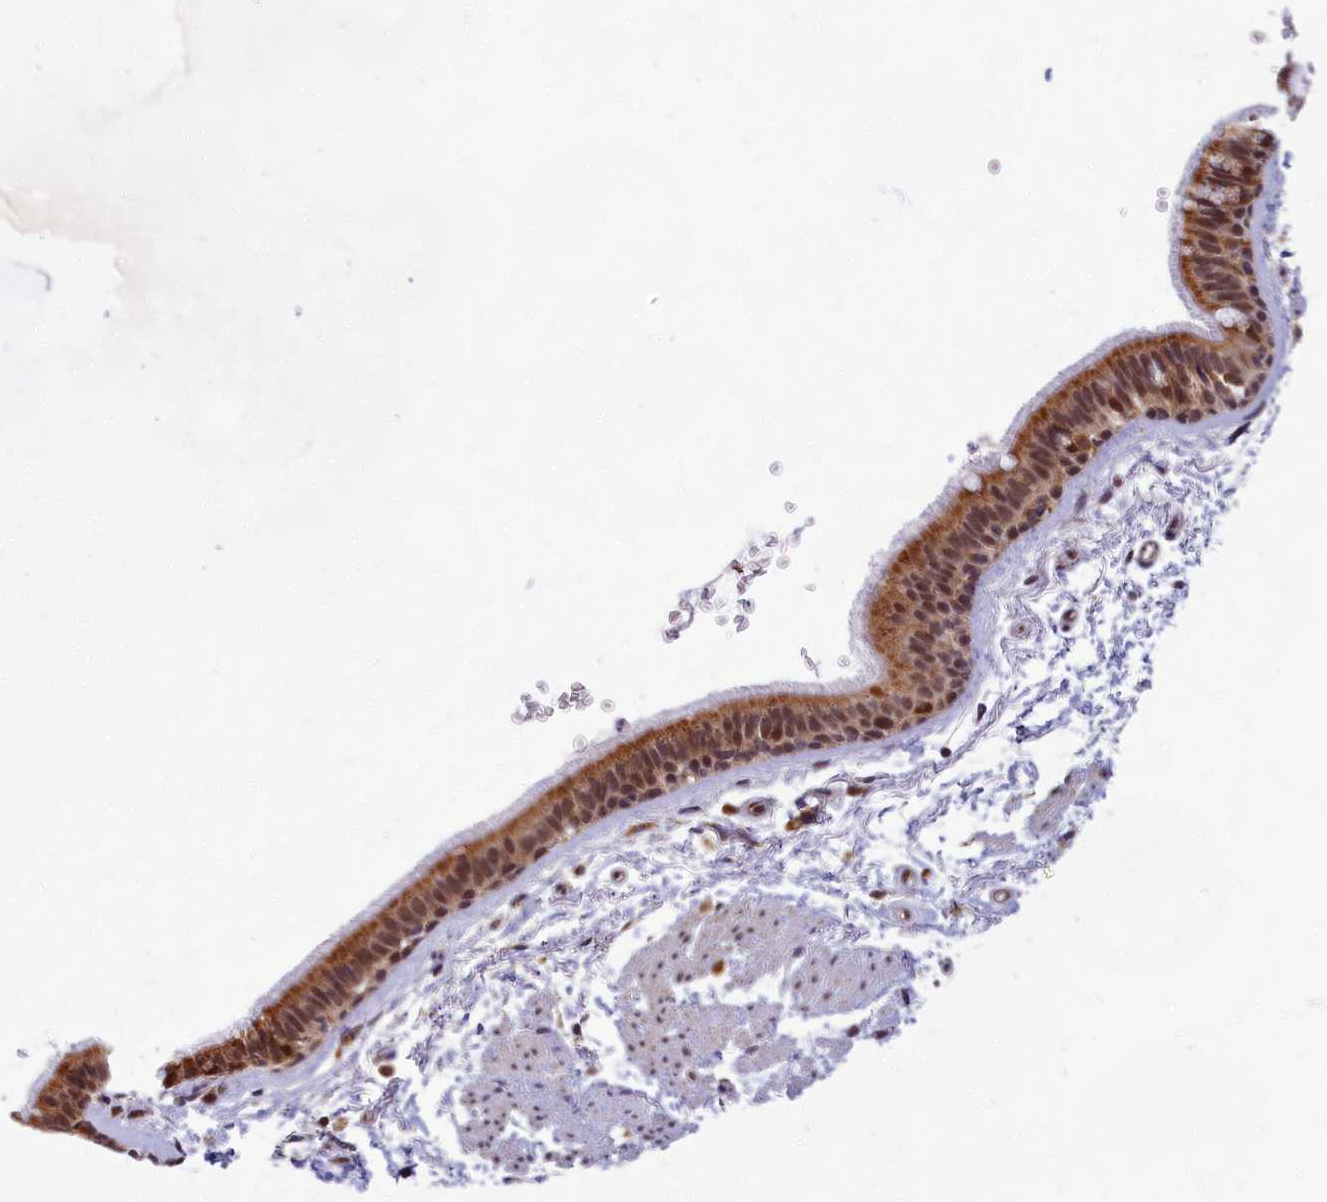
{"staining": {"intensity": "moderate", "quantity": ">75%", "location": "cytoplasmic/membranous,nuclear"}, "tissue": "bronchus", "cell_type": "Respiratory epithelial cells", "image_type": "normal", "snomed": [{"axis": "morphology", "description": "Normal tissue, NOS"}, {"axis": "topography", "description": "Lymph node"}, {"axis": "topography", "description": "Bronchus"}], "caption": "Approximately >75% of respiratory epithelial cells in benign human bronchus exhibit moderate cytoplasmic/membranous,nuclear protein staining as visualized by brown immunohistochemical staining.", "gene": "EARS2", "patient": {"sex": "female", "age": 70}}